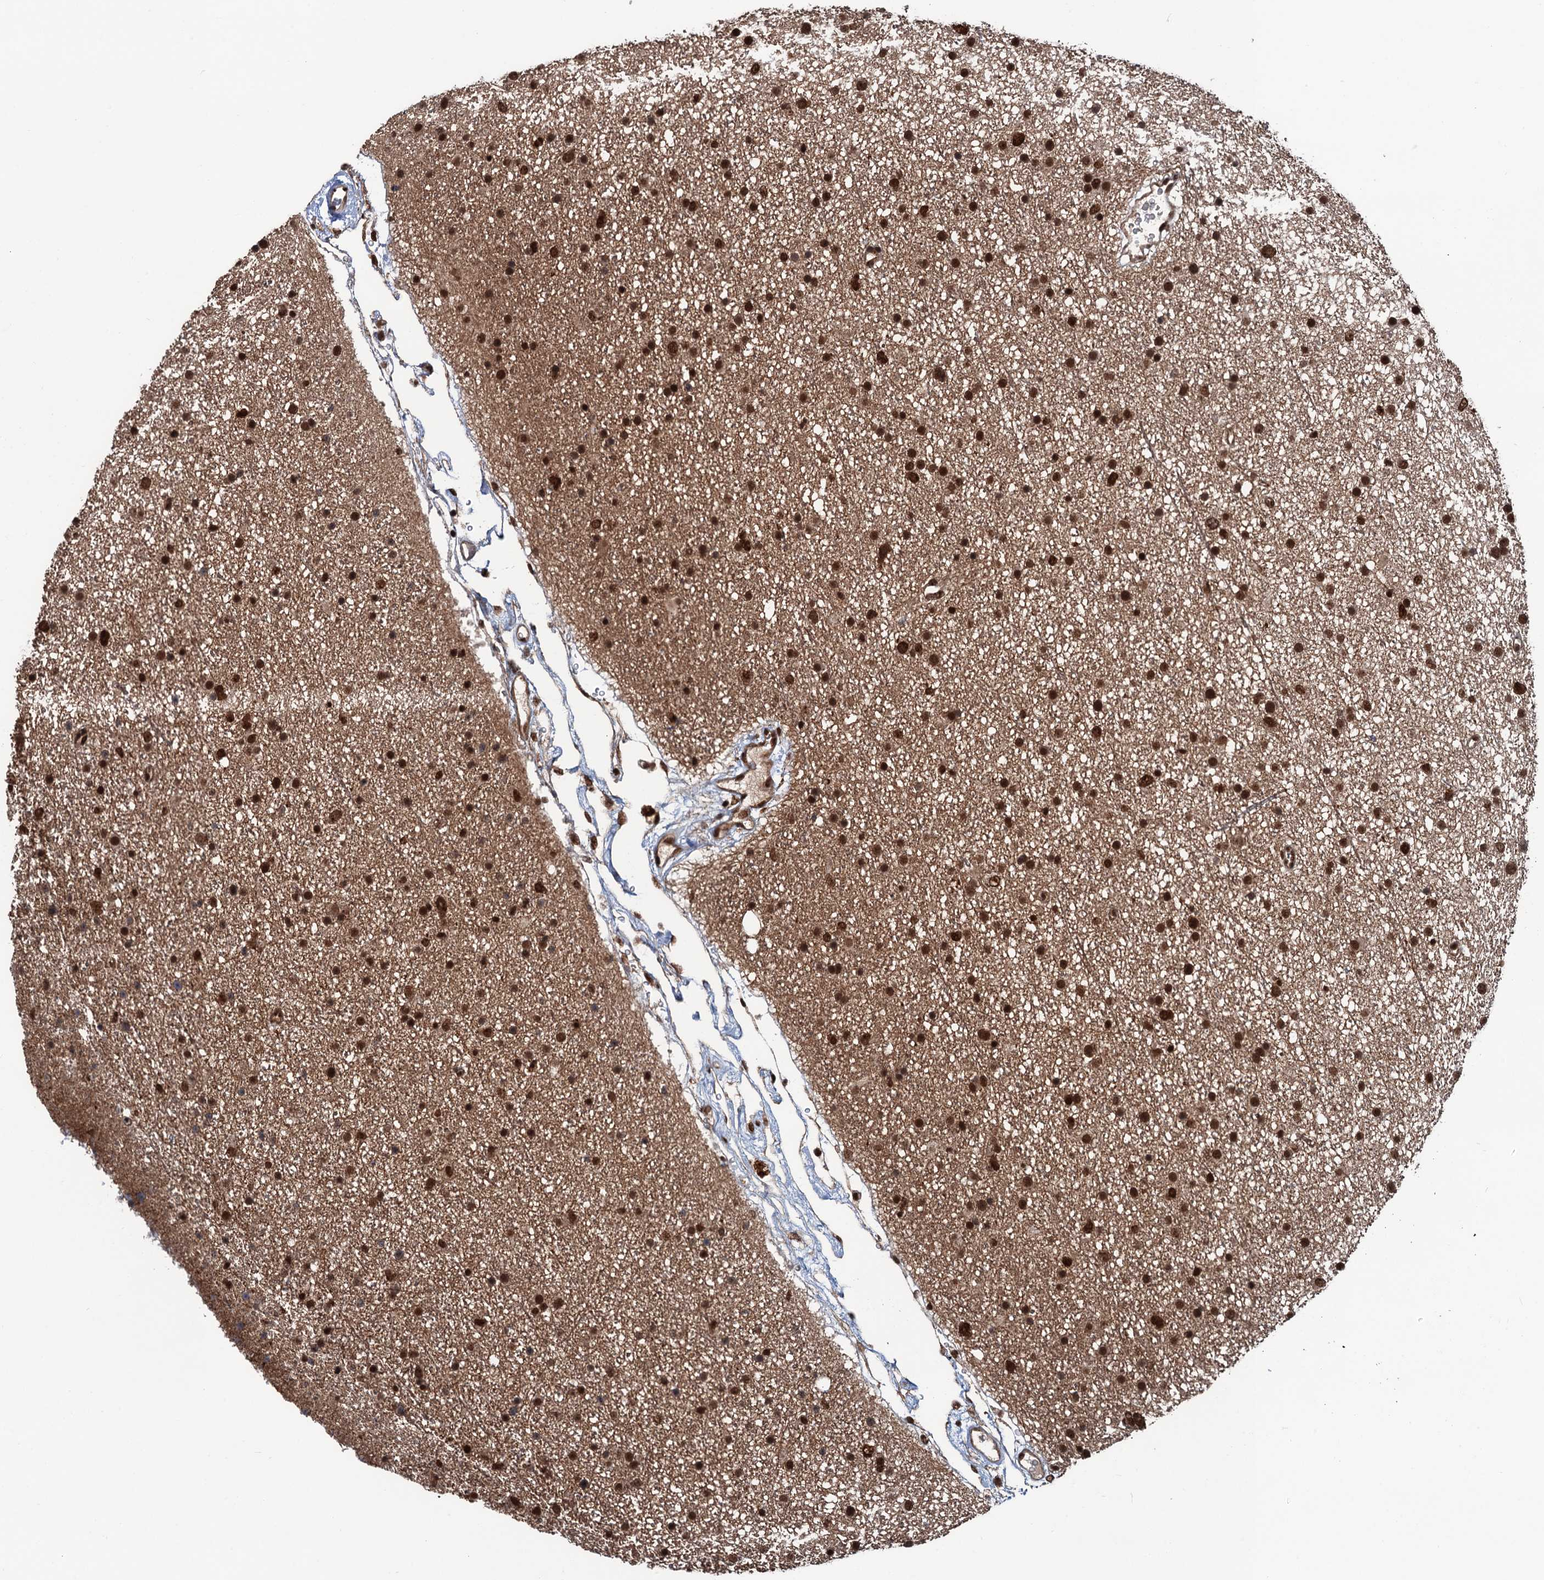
{"staining": {"intensity": "strong", "quantity": ">75%", "location": "nuclear"}, "tissue": "glioma", "cell_type": "Tumor cells", "image_type": "cancer", "snomed": [{"axis": "morphology", "description": "Glioma, malignant, Low grade"}, {"axis": "topography", "description": "Cerebral cortex"}], "caption": "Immunohistochemistry photomicrograph of human malignant glioma (low-grade) stained for a protein (brown), which reveals high levels of strong nuclear expression in approximately >75% of tumor cells.", "gene": "RASSF4", "patient": {"sex": "female", "age": 39}}